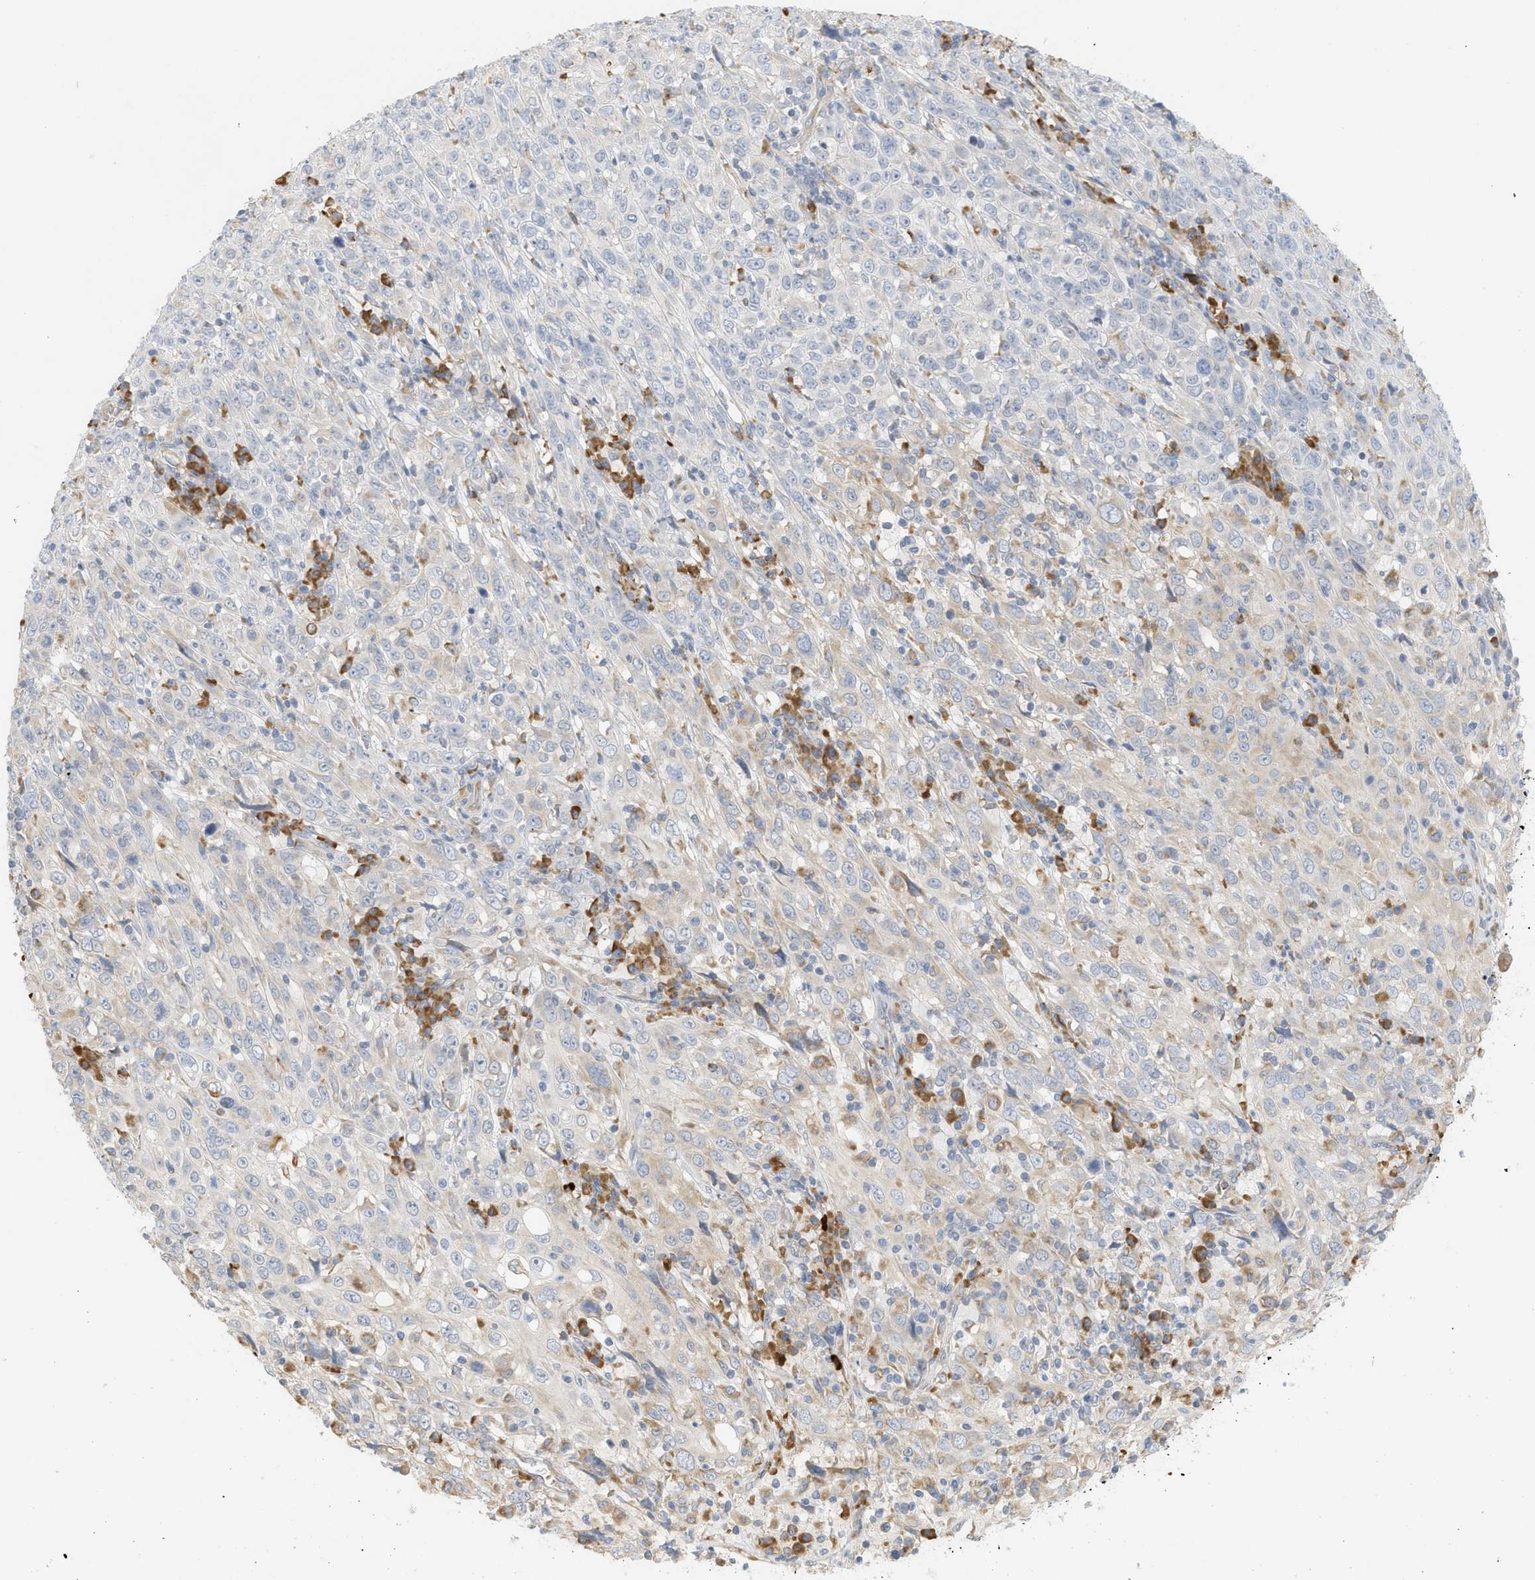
{"staining": {"intensity": "weak", "quantity": "<25%", "location": "cytoplasmic/membranous"}, "tissue": "cervical cancer", "cell_type": "Tumor cells", "image_type": "cancer", "snomed": [{"axis": "morphology", "description": "Squamous cell carcinoma, NOS"}, {"axis": "topography", "description": "Cervix"}], "caption": "The immunohistochemistry (IHC) photomicrograph has no significant expression in tumor cells of cervical squamous cell carcinoma tissue.", "gene": "SVOP", "patient": {"sex": "female", "age": 46}}